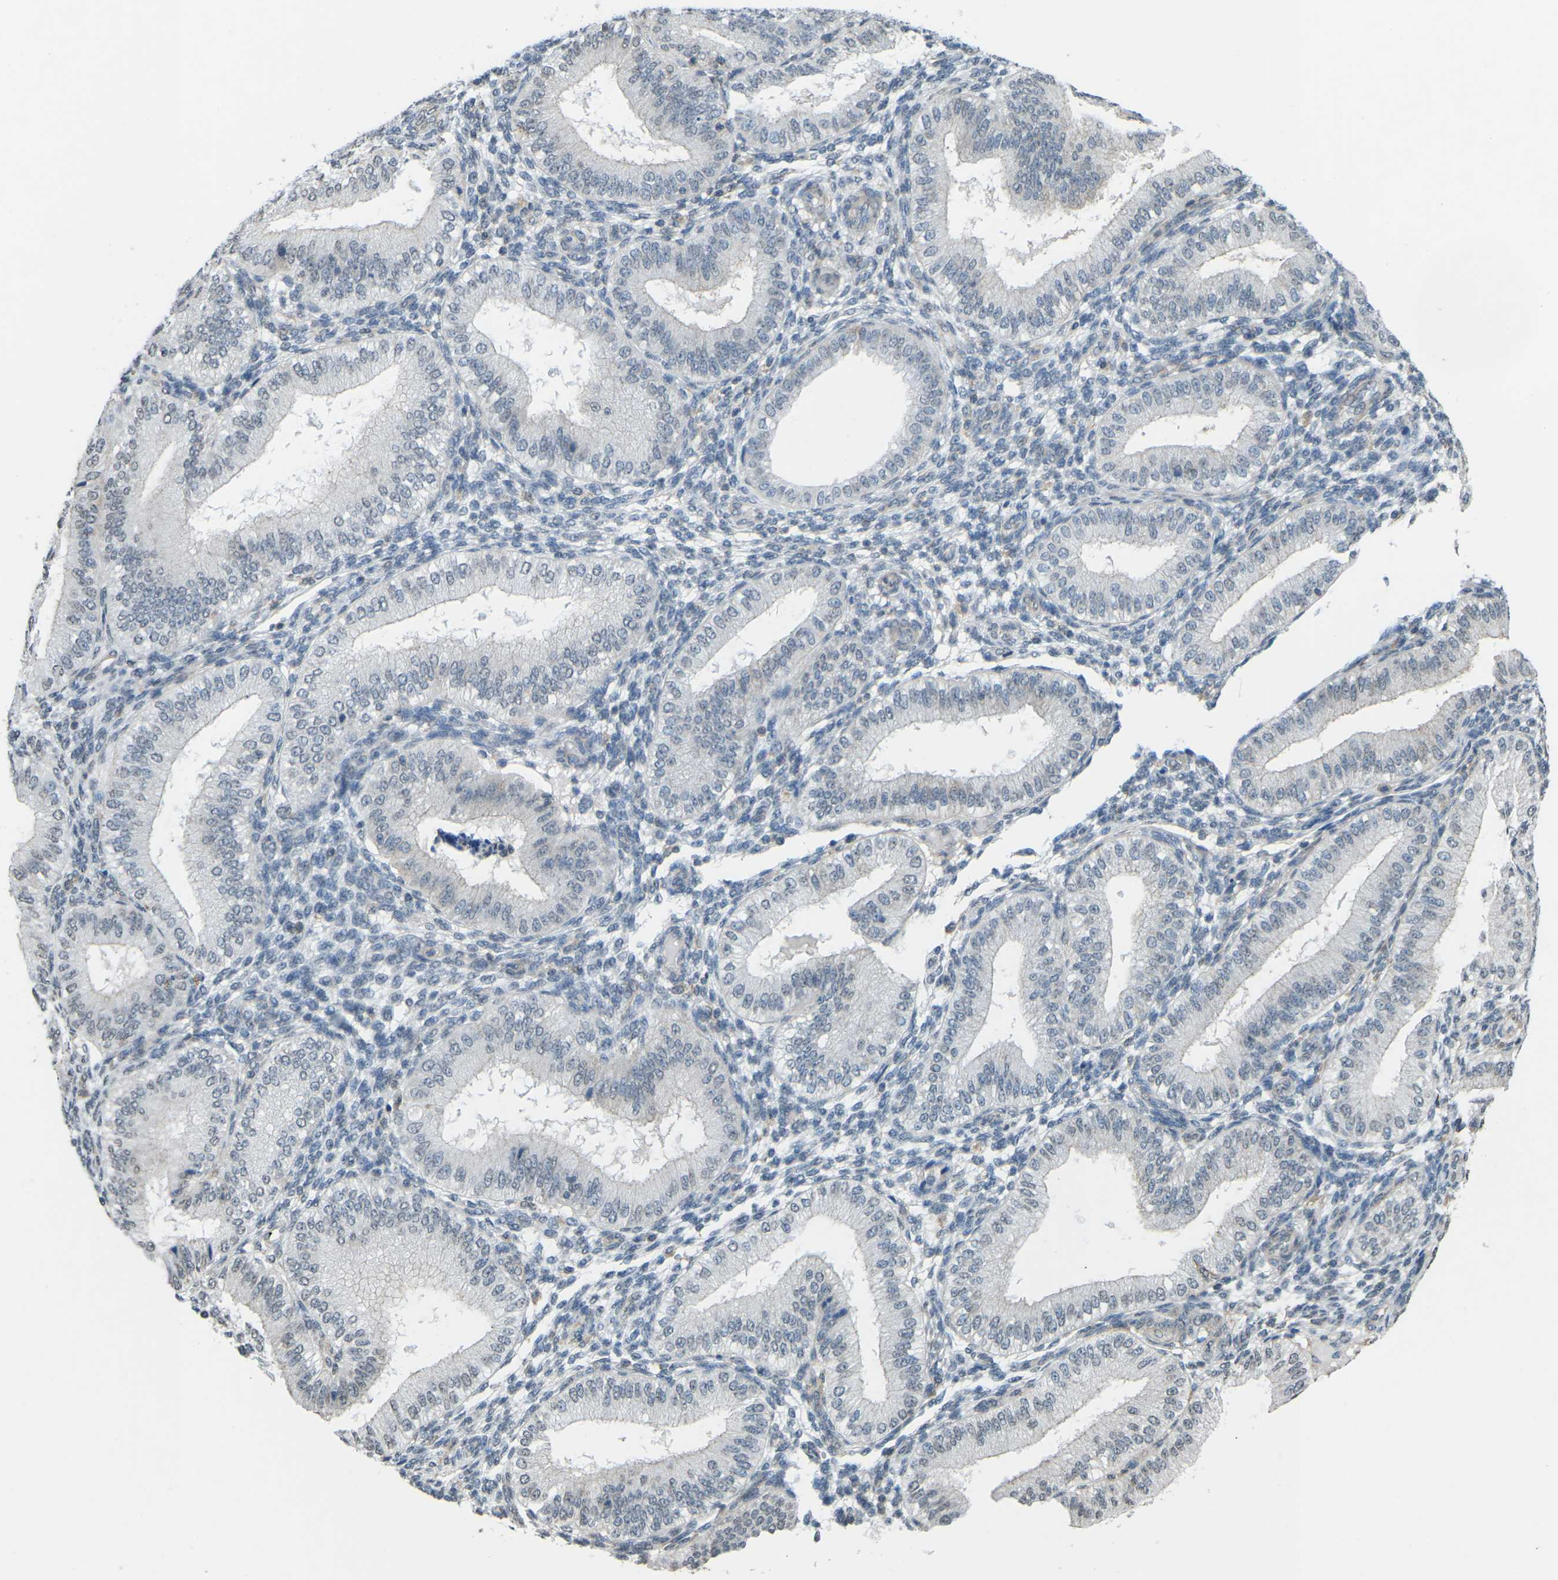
{"staining": {"intensity": "negative", "quantity": "none", "location": "none"}, "tissue": "endometrium", "cell_type": "Cells in endometrial stroma", "image_type": "normal", "snomed": [{"axis": "morphology", "description": "Normal tissue, NOS"}, {"axis": "topography", "description": "Endometrium"}], "caption": "Histopathology image shows no significant protein expression in cells in endometrial stroma of normal endometrium. Nuclei are stained in blue.", "gene": "TFR2", "patient": {"sex": "female", "age": 39}}